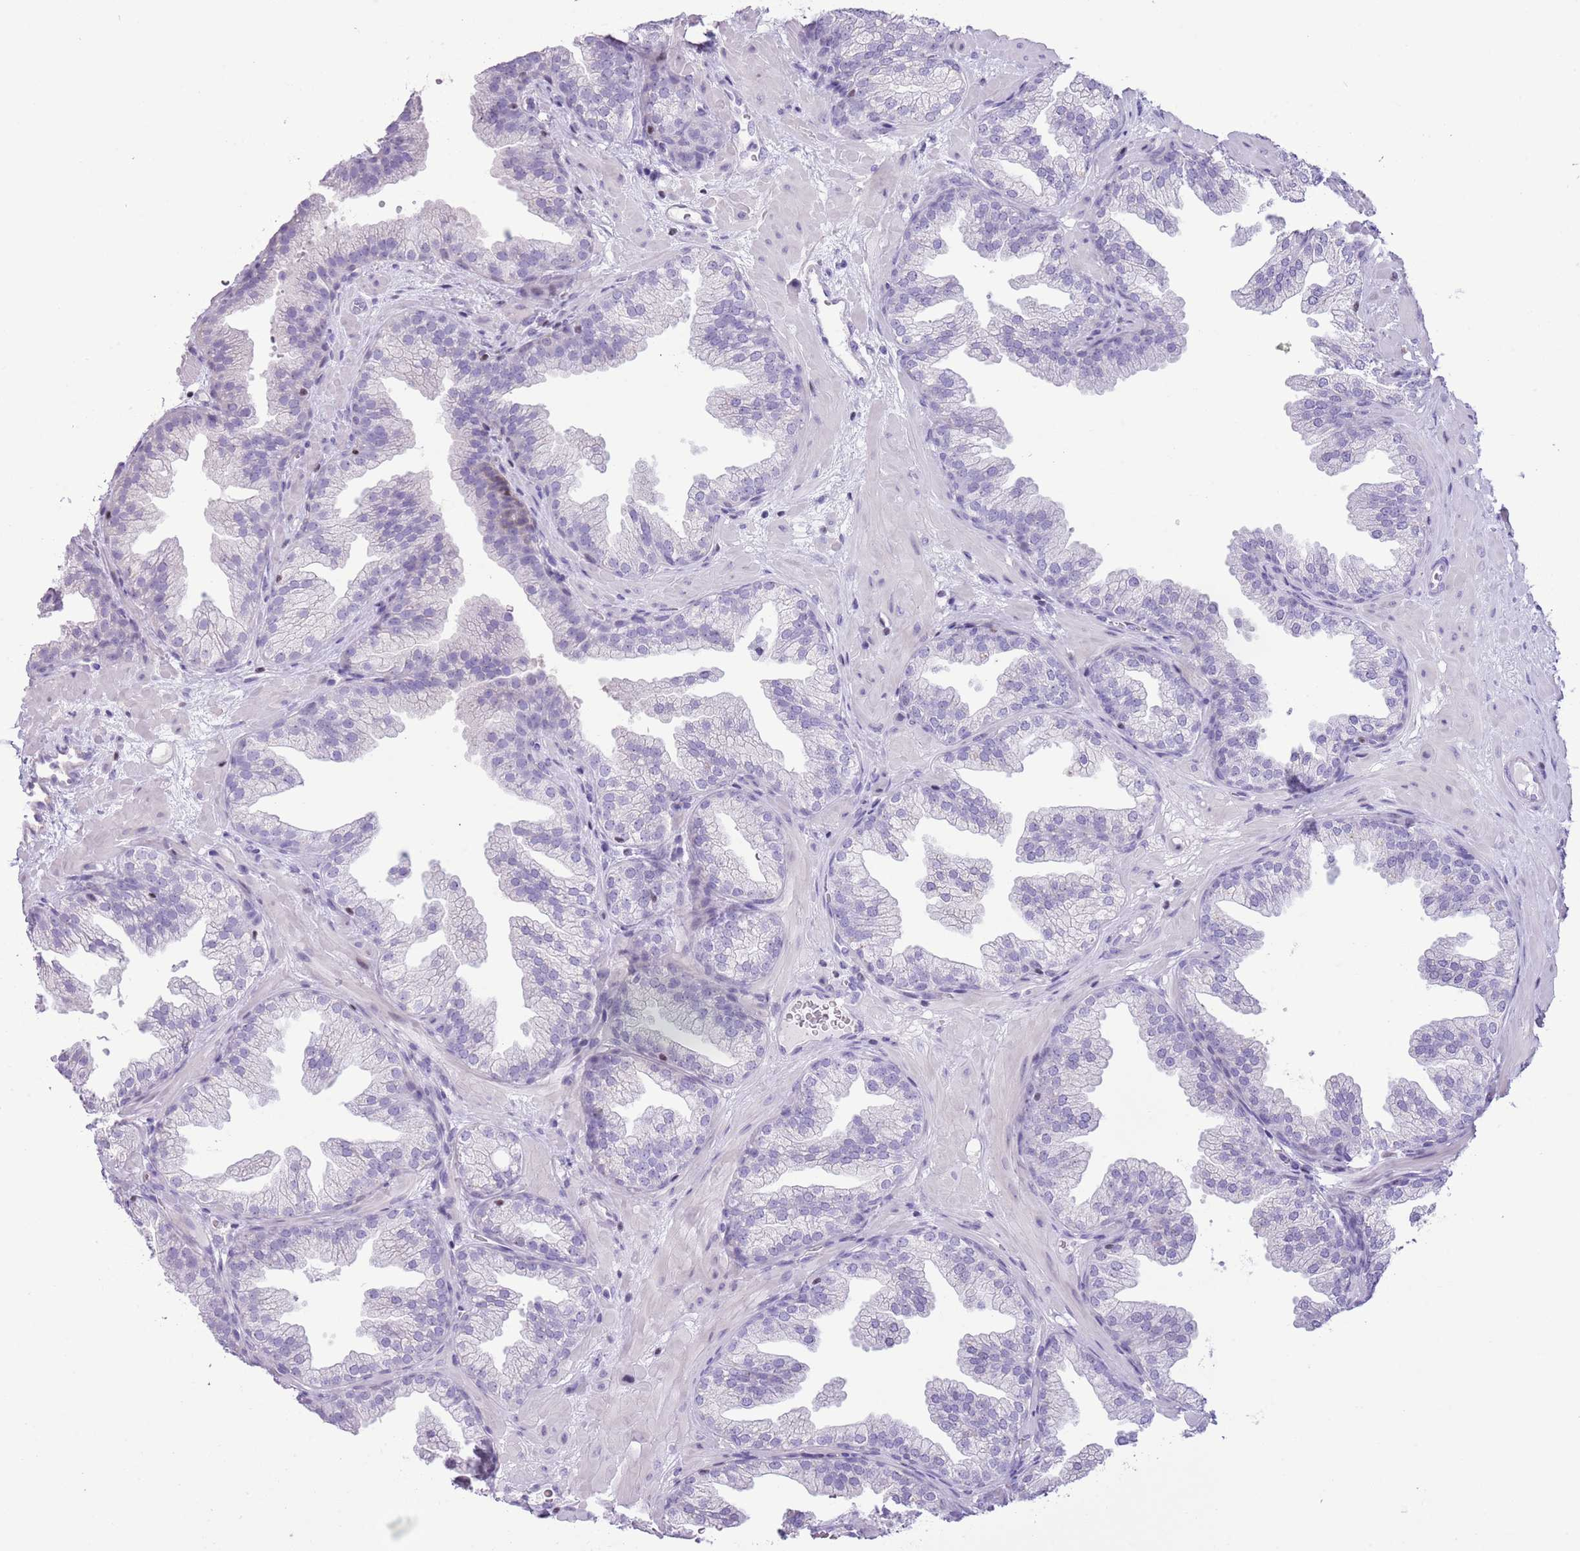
{"staining": {"intensity": "negative", "quantity": "none", "location": "none"}, "tissue": "prostate", "cell_type": "Glandular cells", "image_type": "normal", "snomed": [{"axis": "morphology", "description": "Normal tissue, NOS"}, {"axis": "topography", "description": "Prostate"}], "caption": "This is an immunohistochemistry (IHC) histopathology image of benign prostate. There is no expression in glandular cells.", "gene": "BCL11B", "patient": {"sex": "male", "age": 37}}